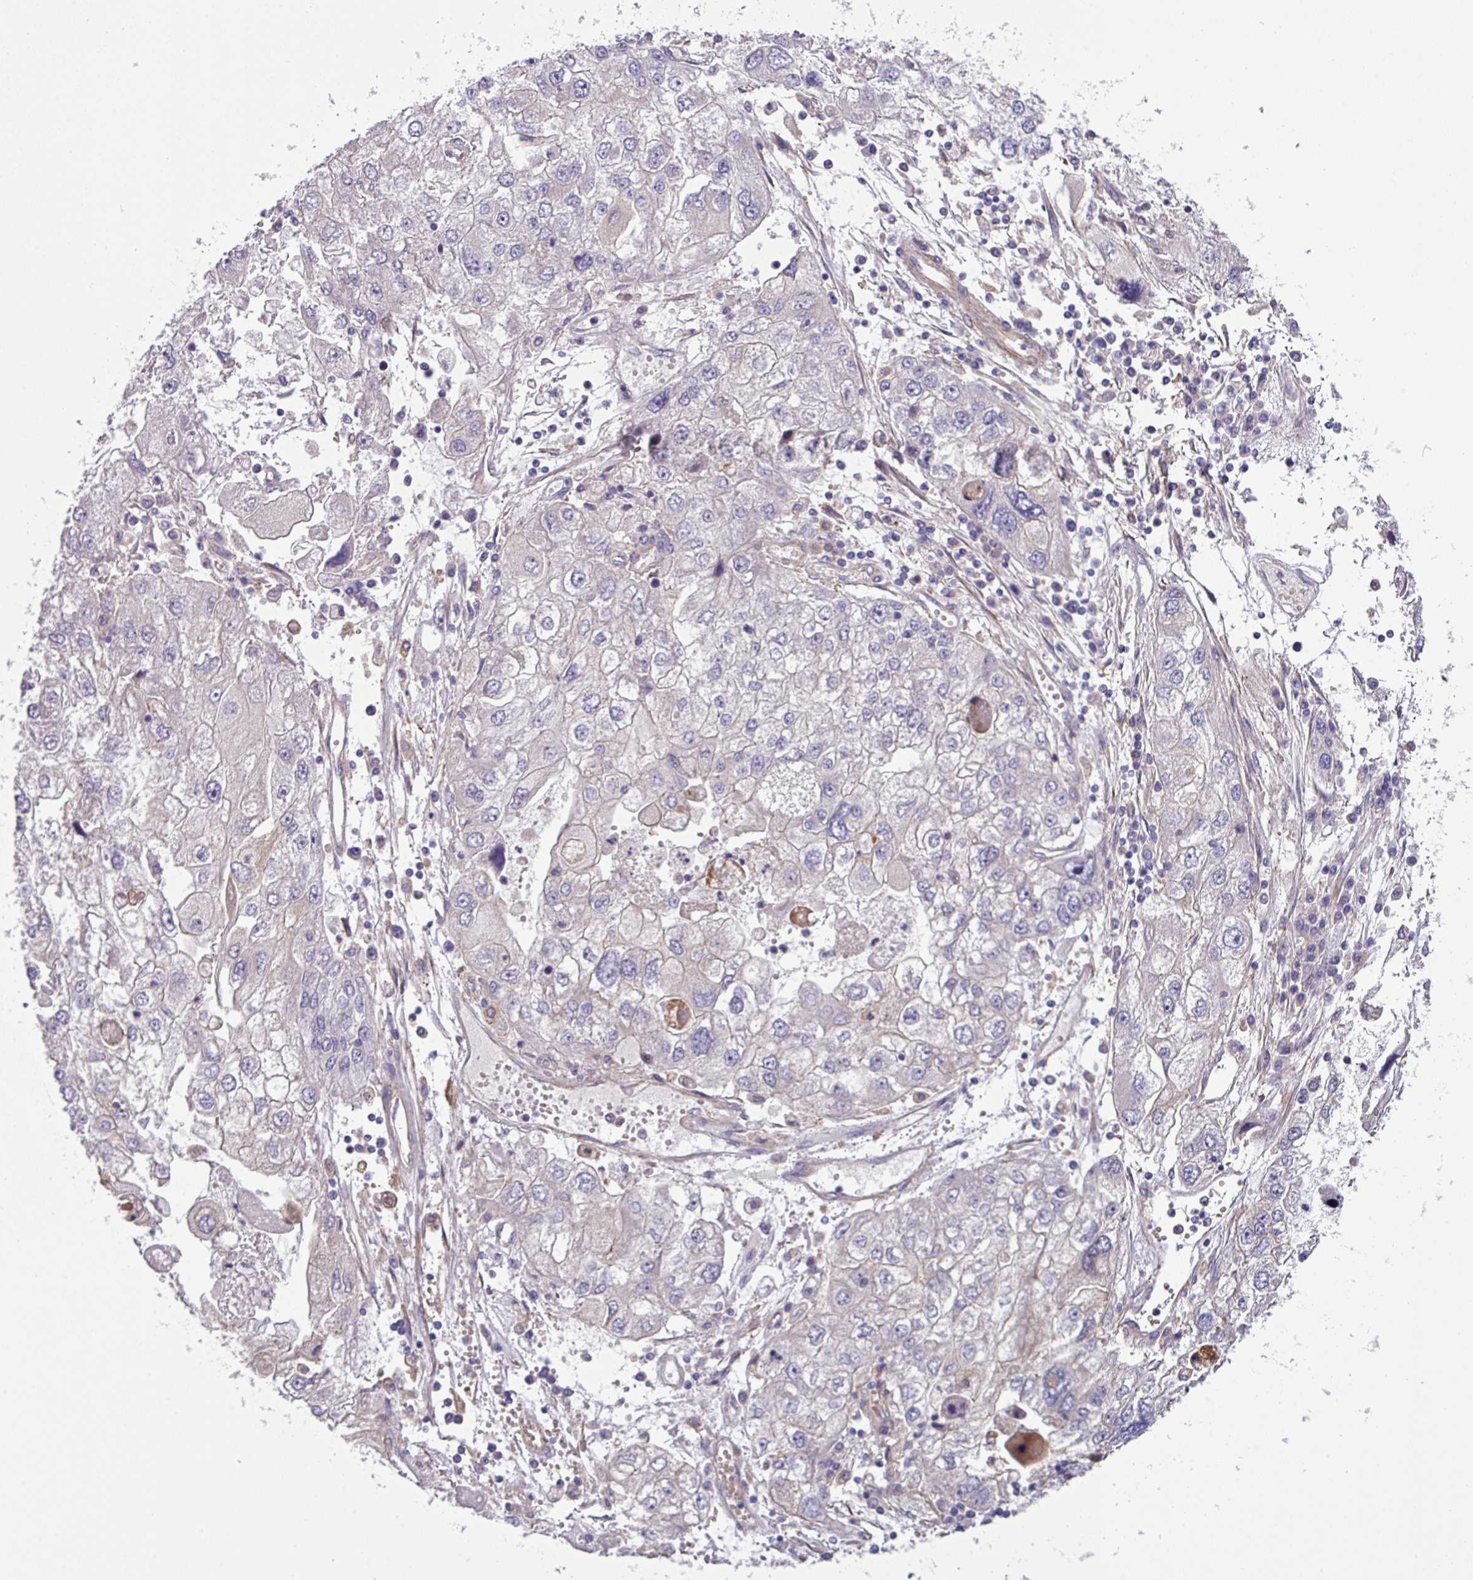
{"staining": {"intensity": "negative", "quantity": "none", "location": "none"}, "tissue": "endometrial cancer", "cell_type": "Tumor cells", "image_type": "cancer", "snomed": [{"axis": "morphology", "description": "Adenocarcinoma, NOS"}, {"axis": "topography", "description": "Endometrium"}], "caption": "Immunohistochemistry (IHC) image of endometrial cancer stained for a protein (brown), which displays no positivity in tumor cells. (DAB immunohistochemistry (IHC) with hematoxylin counter stain).", "gene": "SLC23A2", "patient": {"sex": "female", "age": 49}}